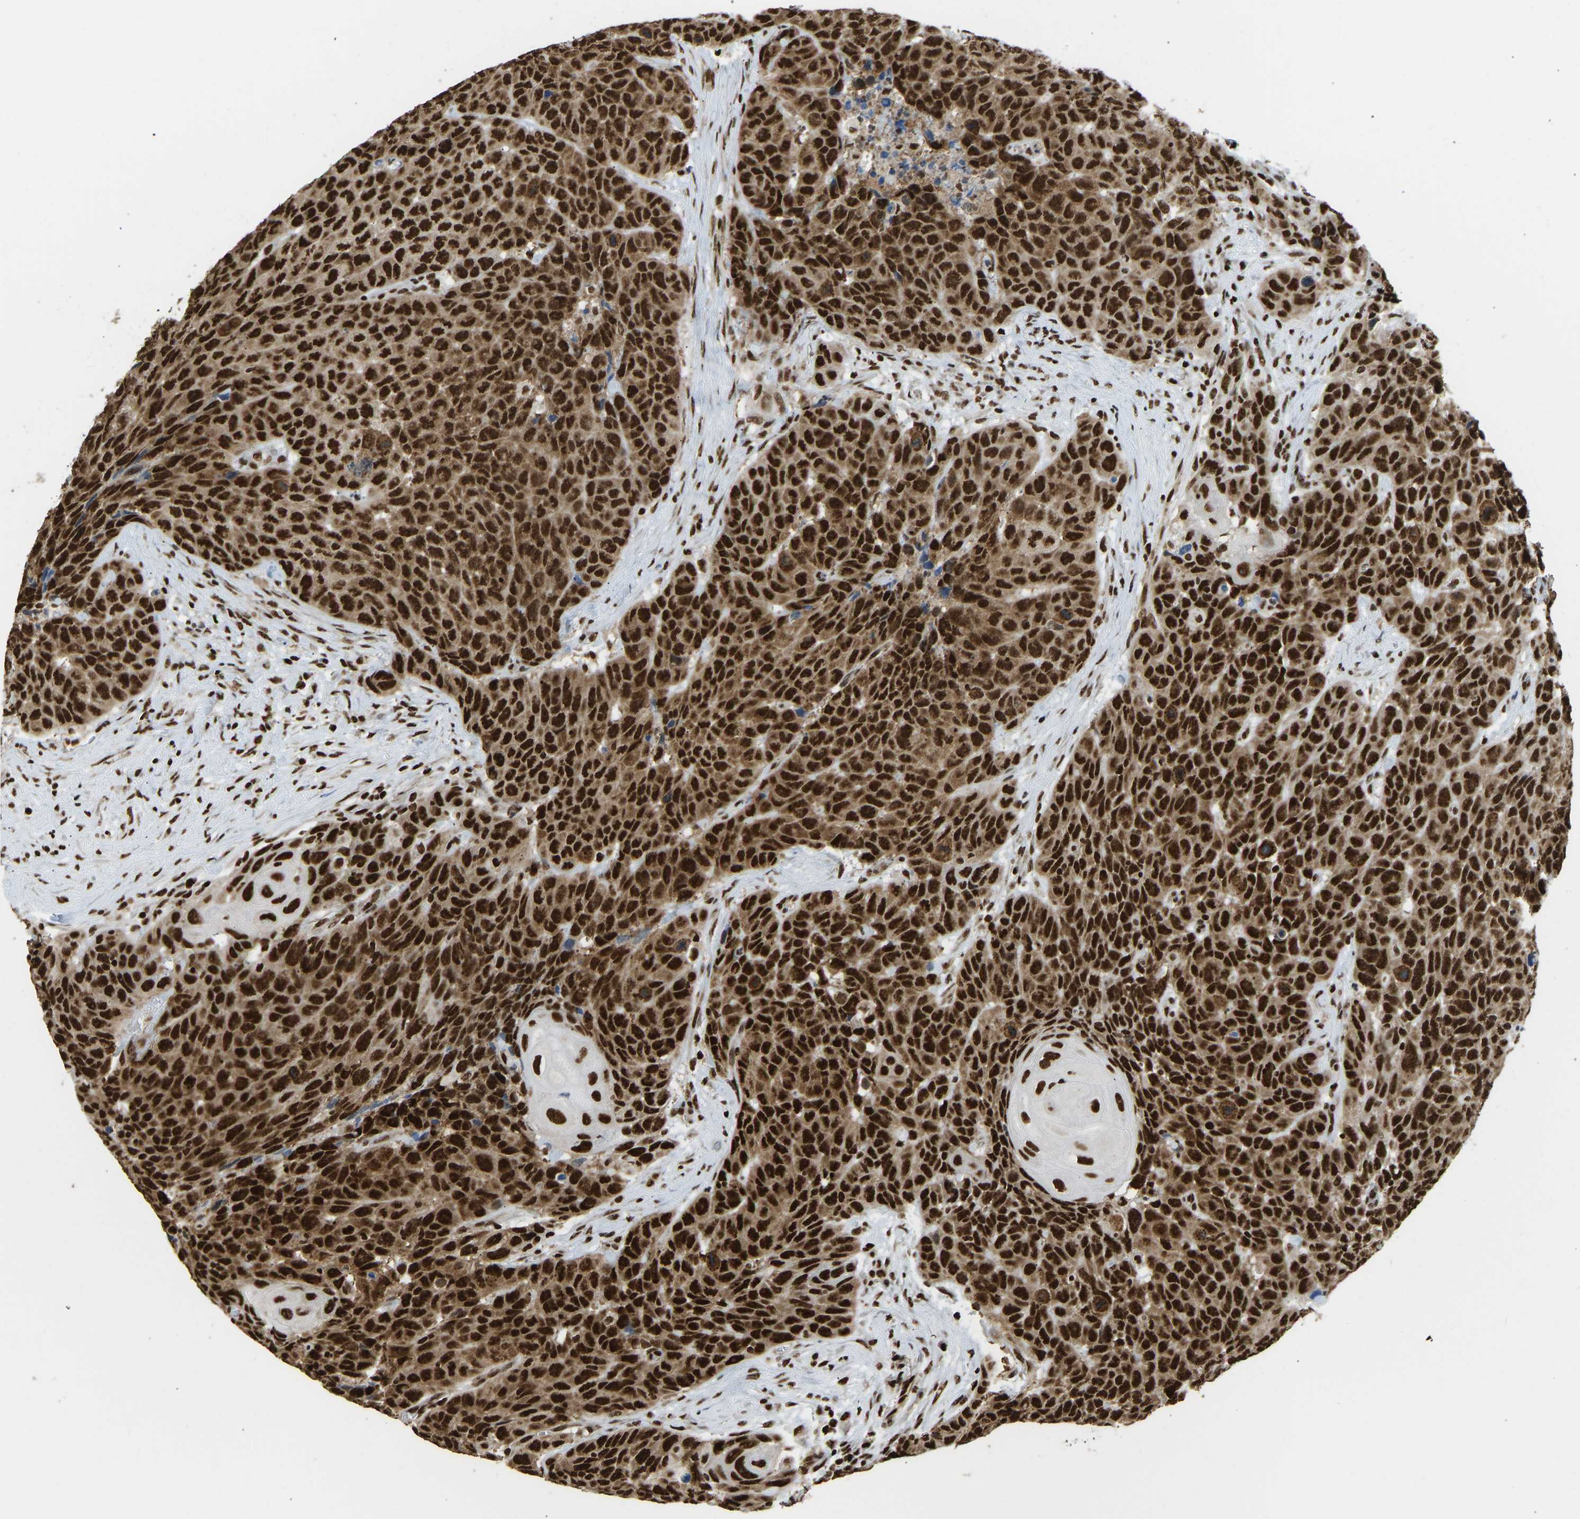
{"staining": {"intensity": "strong", "quantity": ">75%", "location": "cytoplasmic/membranous,nuclear"}, "tissue": "head and neck cancer", "cell_type": "Tumor cells", "image_type": "cancer", "snomed": [{"axis": "morphology", "description": "Squamous cell carcinoma, NOS"}, {"axis": "topography", "description": "Head-Neck"}], "caption": "Protein expression analysis of human head and neck cancer reveals strong cytoplasmic/membranous and nuclear staining in about >75% of tumor cells.", "gene": "ZSCAN20", "patient": {"sex": "male", "age": 66}}